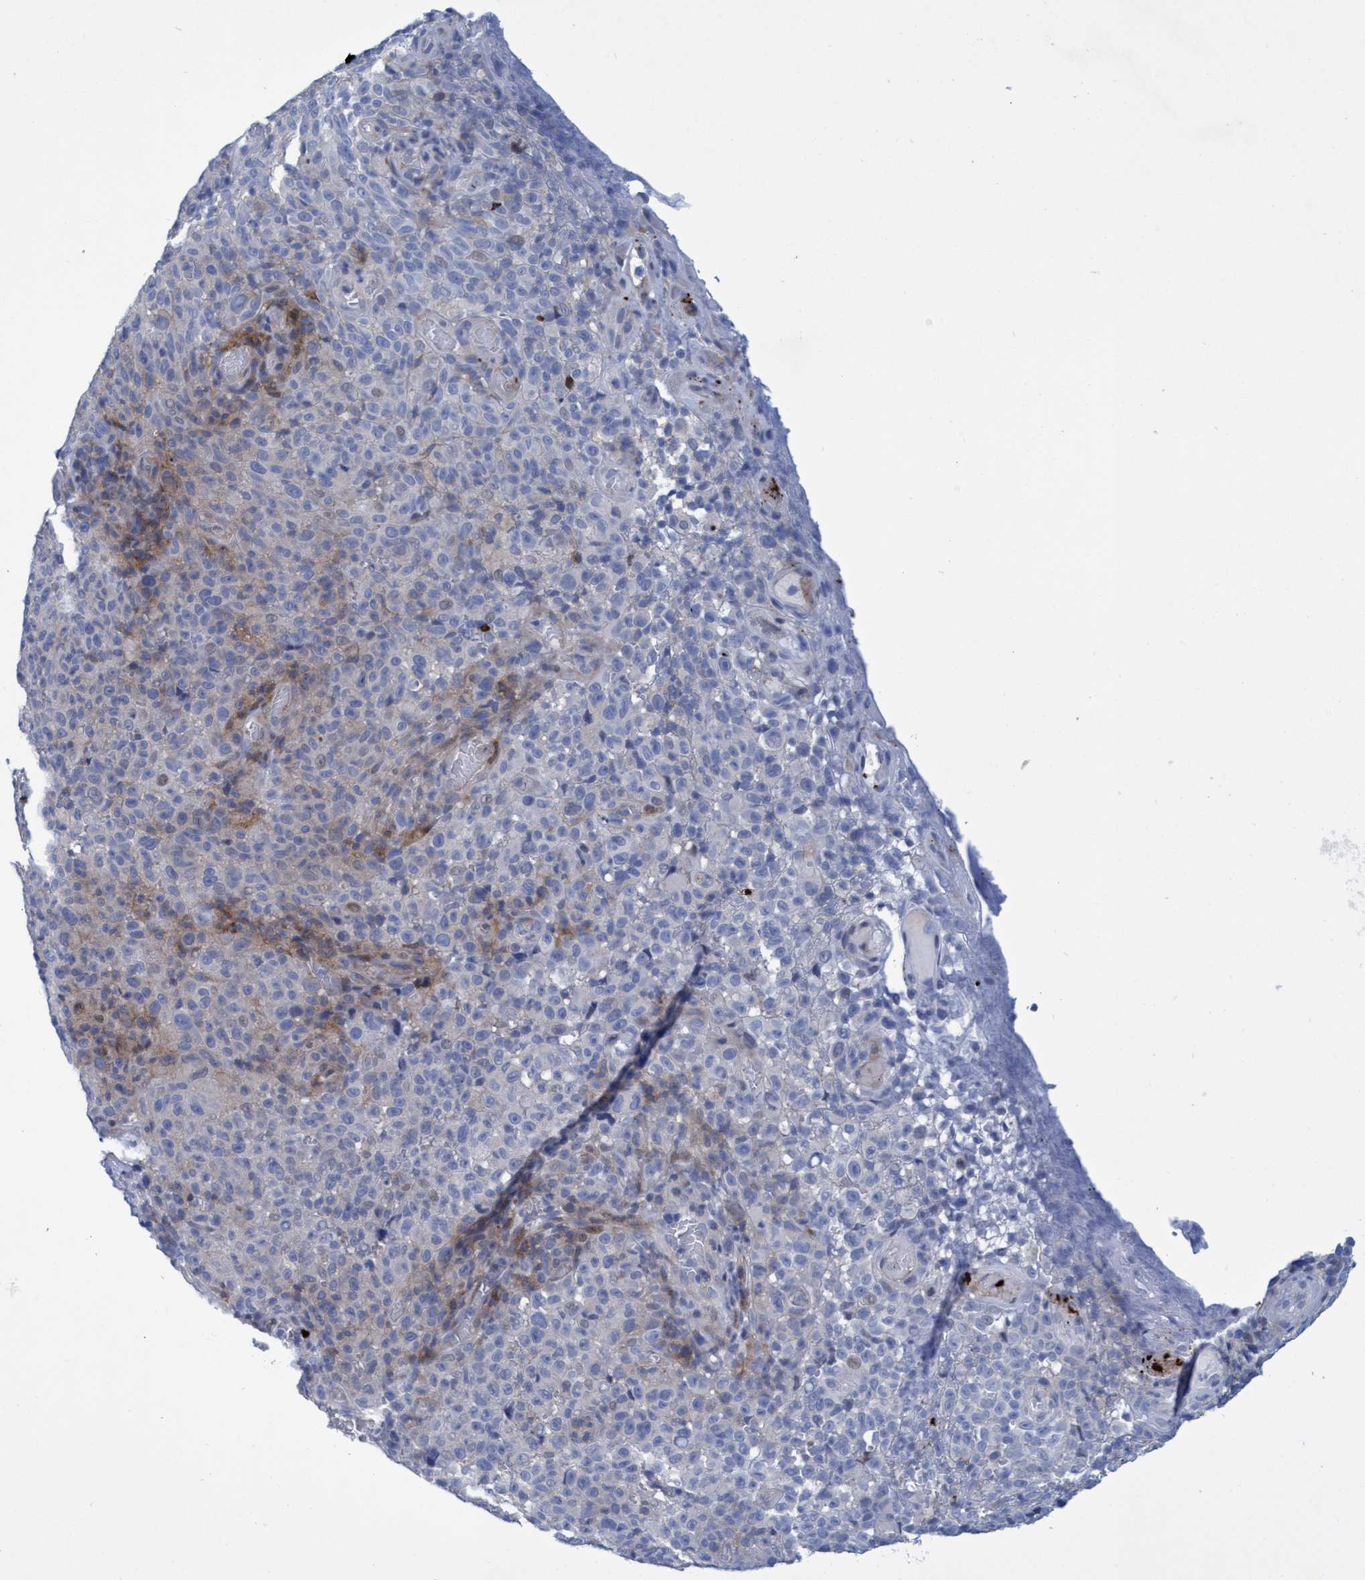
{"staining": {"intensity": "weak", "quantity": "<25%", "location": "cytoplasmic/membranous"}, "tissue": "melanoma", "cell_type": "Tumor cells", "image_type": "cancer", "snomed": [{"axis": "morphology", "description": "Malignant melanoma, NOS"}, {"axis": "topography", "description": "Skin"}], "caption": "This is an immunohistochemistry micrograph of human melanoma. There is no staining in tumor cells.", "gene": "R3HCC1", "patient": {"sex": "female", "age": 82}}